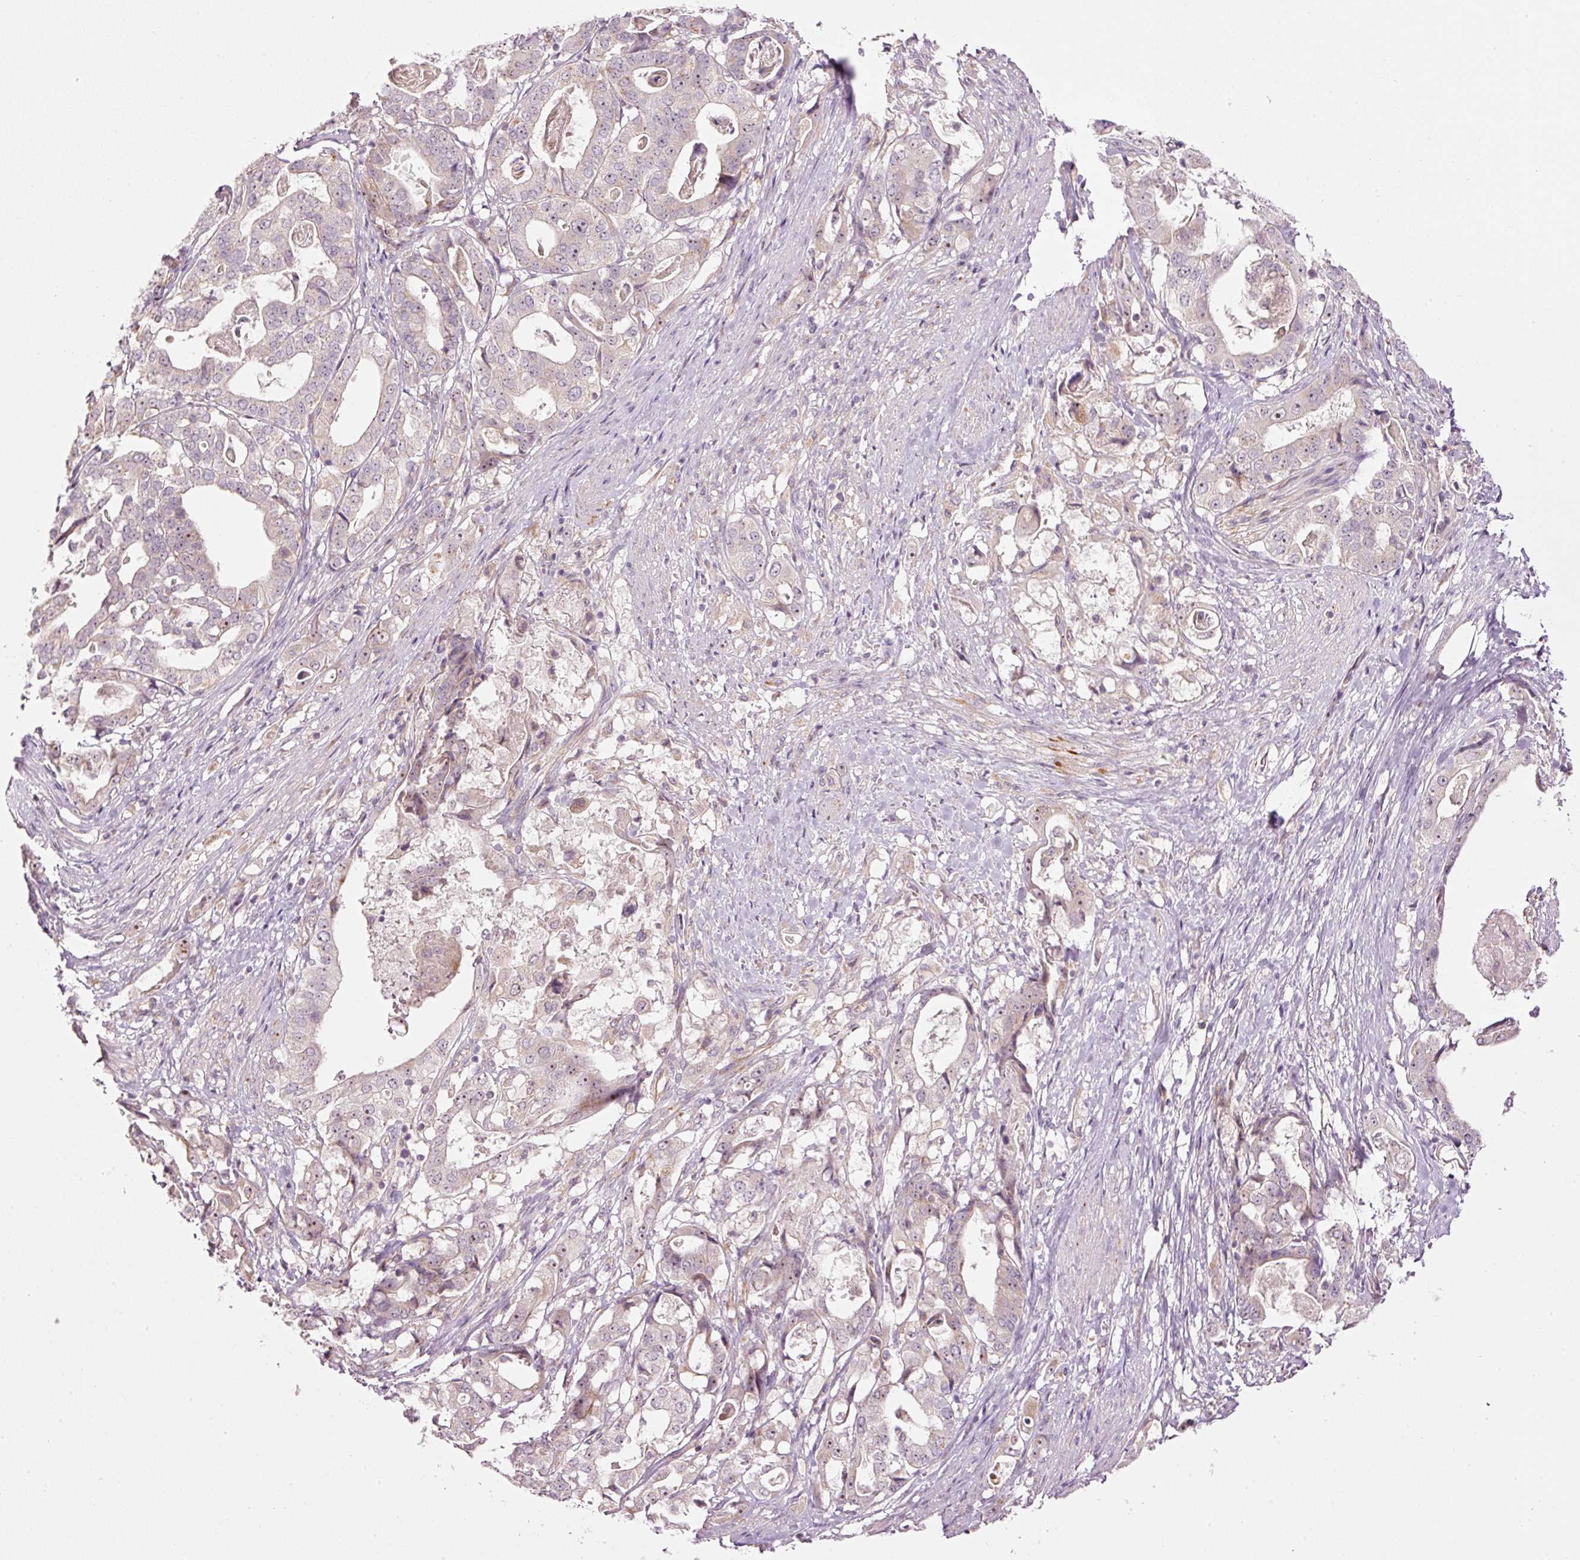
{"staining": {"intensity": "weak", "quantity": "<25%", "location": "cytoplasmic/membranous"}, "tissue": "stomach cancer", "cell_type": "Tumor cells", "image_type": "cancer", "snomed": [{"axis": "morphology", "description": "Adenocarcinoma, NOS"}, {"axis": "topography", "description": "Stomach"}], "caption": "High magnification brightfield microscopy of stomach cancer (adenocarcinoma) stained with DAB (3,3'-diaminobenzidine) (brown) and counterstained with hematoxylin (blue): tumor cells show no significant expression.", "gene": "CDC20B", "patient": {"sex": "male", "age": 48}}